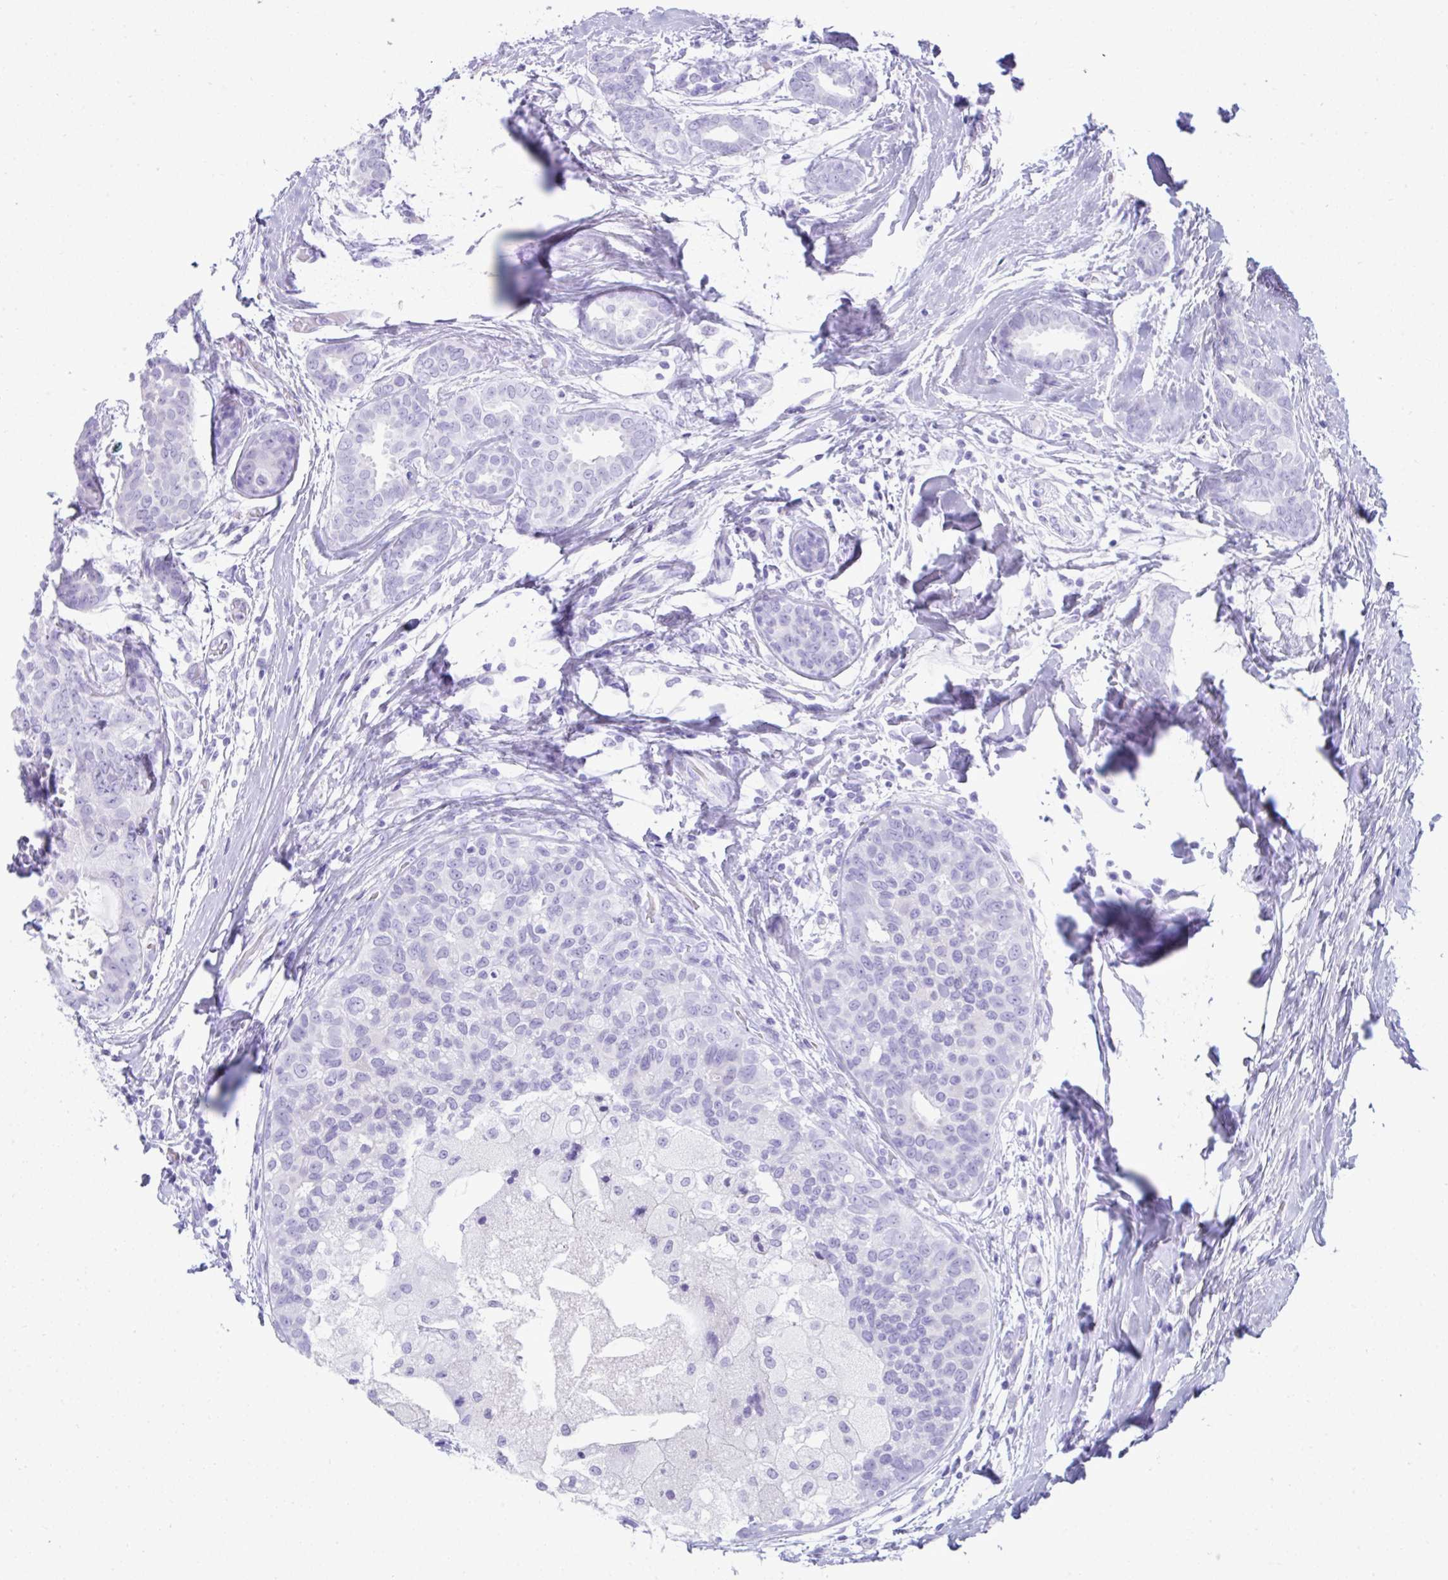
{"staining": {"intensity": "negative", "quantity": "none", "location": "none"}, "tissue": "breast cancer", "cell_type": "Tumor cells", "image_type": "cancer", "snomed": [{"axis": "morphology", "description": "Duct carcinoma"}, {"axis": "topography", "description": "Breast"}], "caption": "Tumor cells are negative for protein expression in human breast cancer.", "gene": "PSCA", "patient": {"sex": "female", "age": 45}}